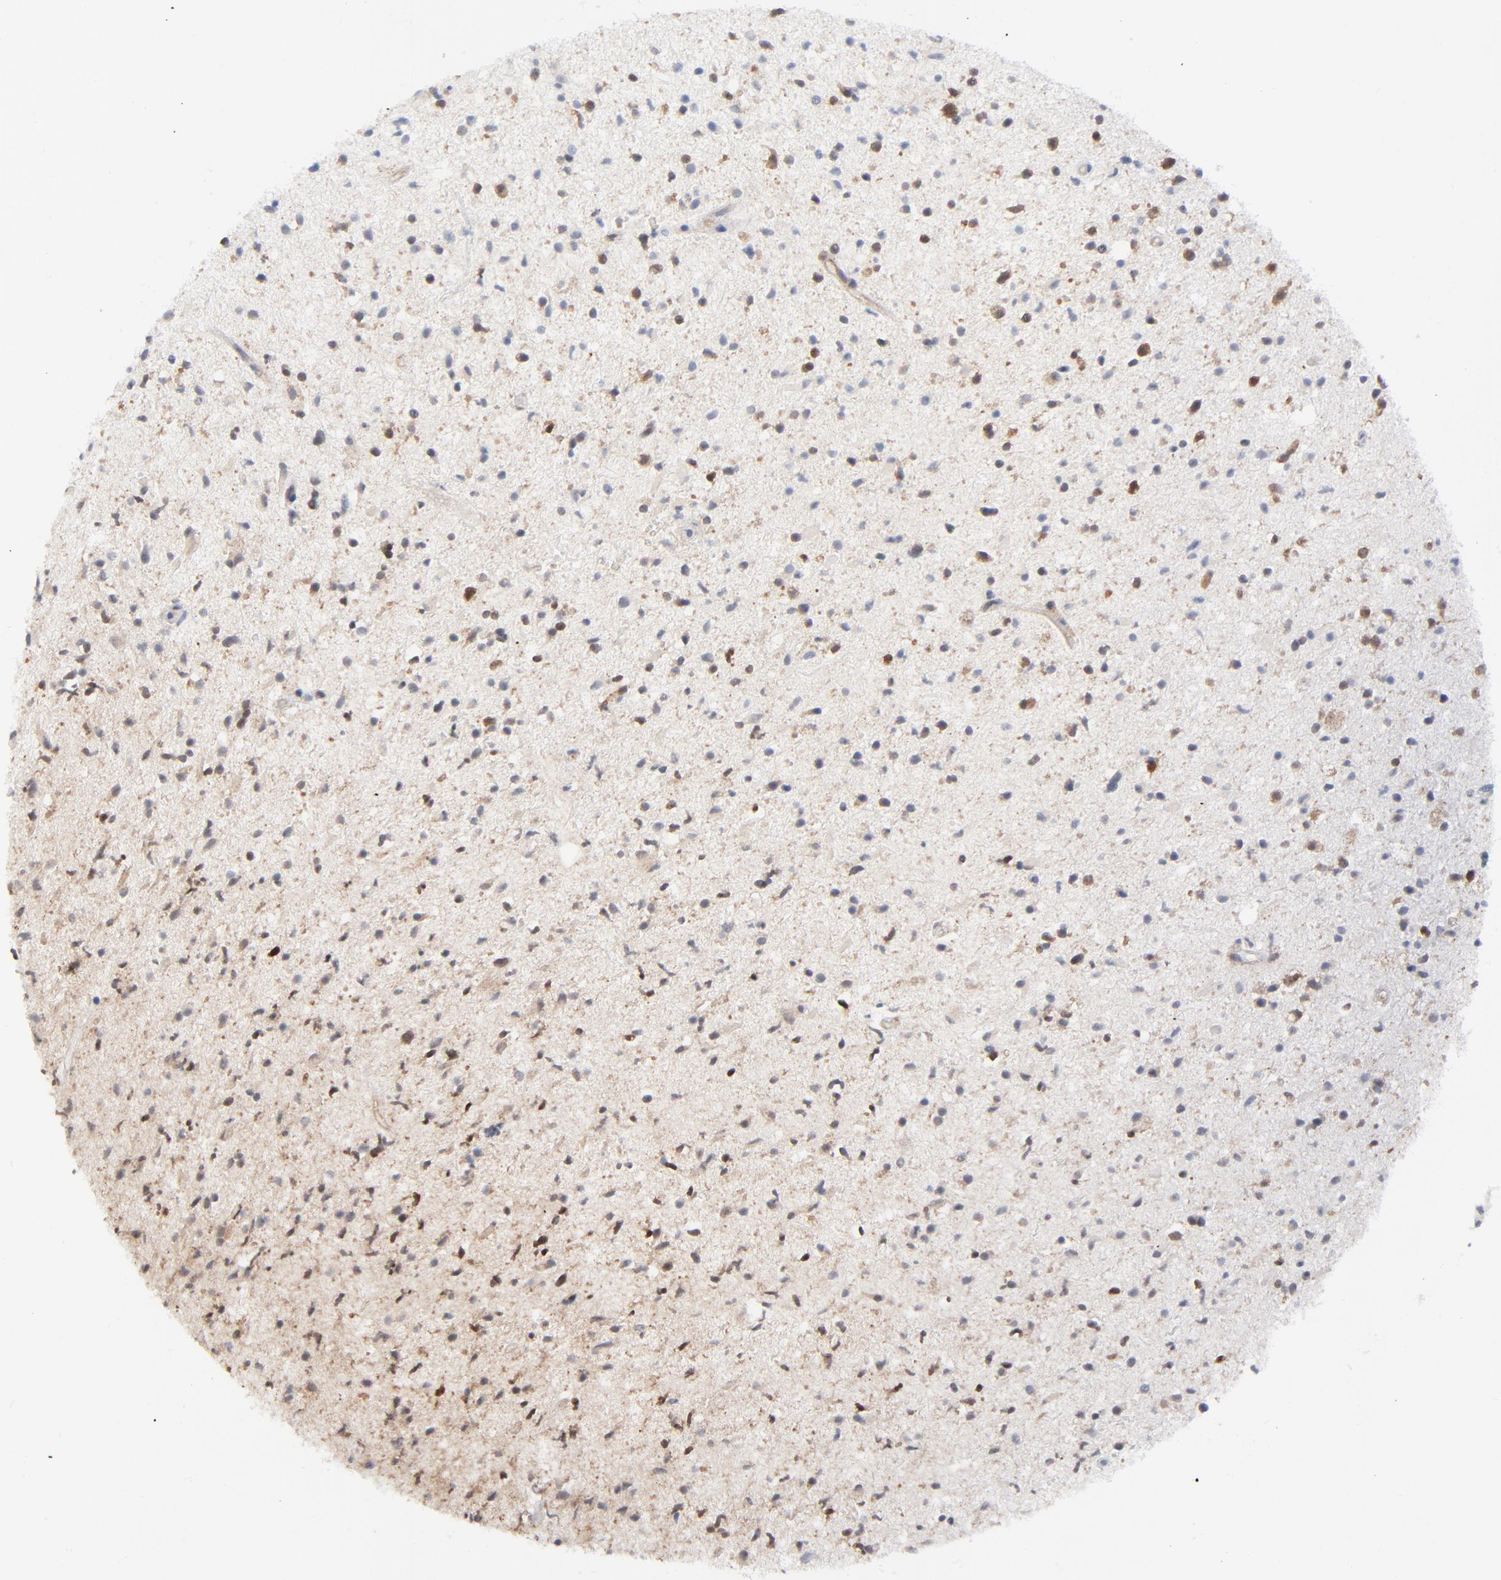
{"staining": {"intensity": "moderate", "quantity": ">75%", "location": "cytoplasmic/membranous"}, "tissue": "glioma", "cell_type": "Tumor cells", "image_type": "cancer", "snomed": [{"axis": "morphology", "description": "Glioma, malignant, High grade"}, {"axis": "topography", "description": "Brain"}], "caption": "Immunohistochemical staining of glioma reveals medium levels of moderate cytoplasmic/membranous expression in about >75% of tumor cells. The protein of interest is stained brown, and the nuclei are stained in blue (DAB IHC with brightfield microscopy, high magnification).", "gene": "RPS6KB1", "patient": {"sex": "male", "age": 33}}